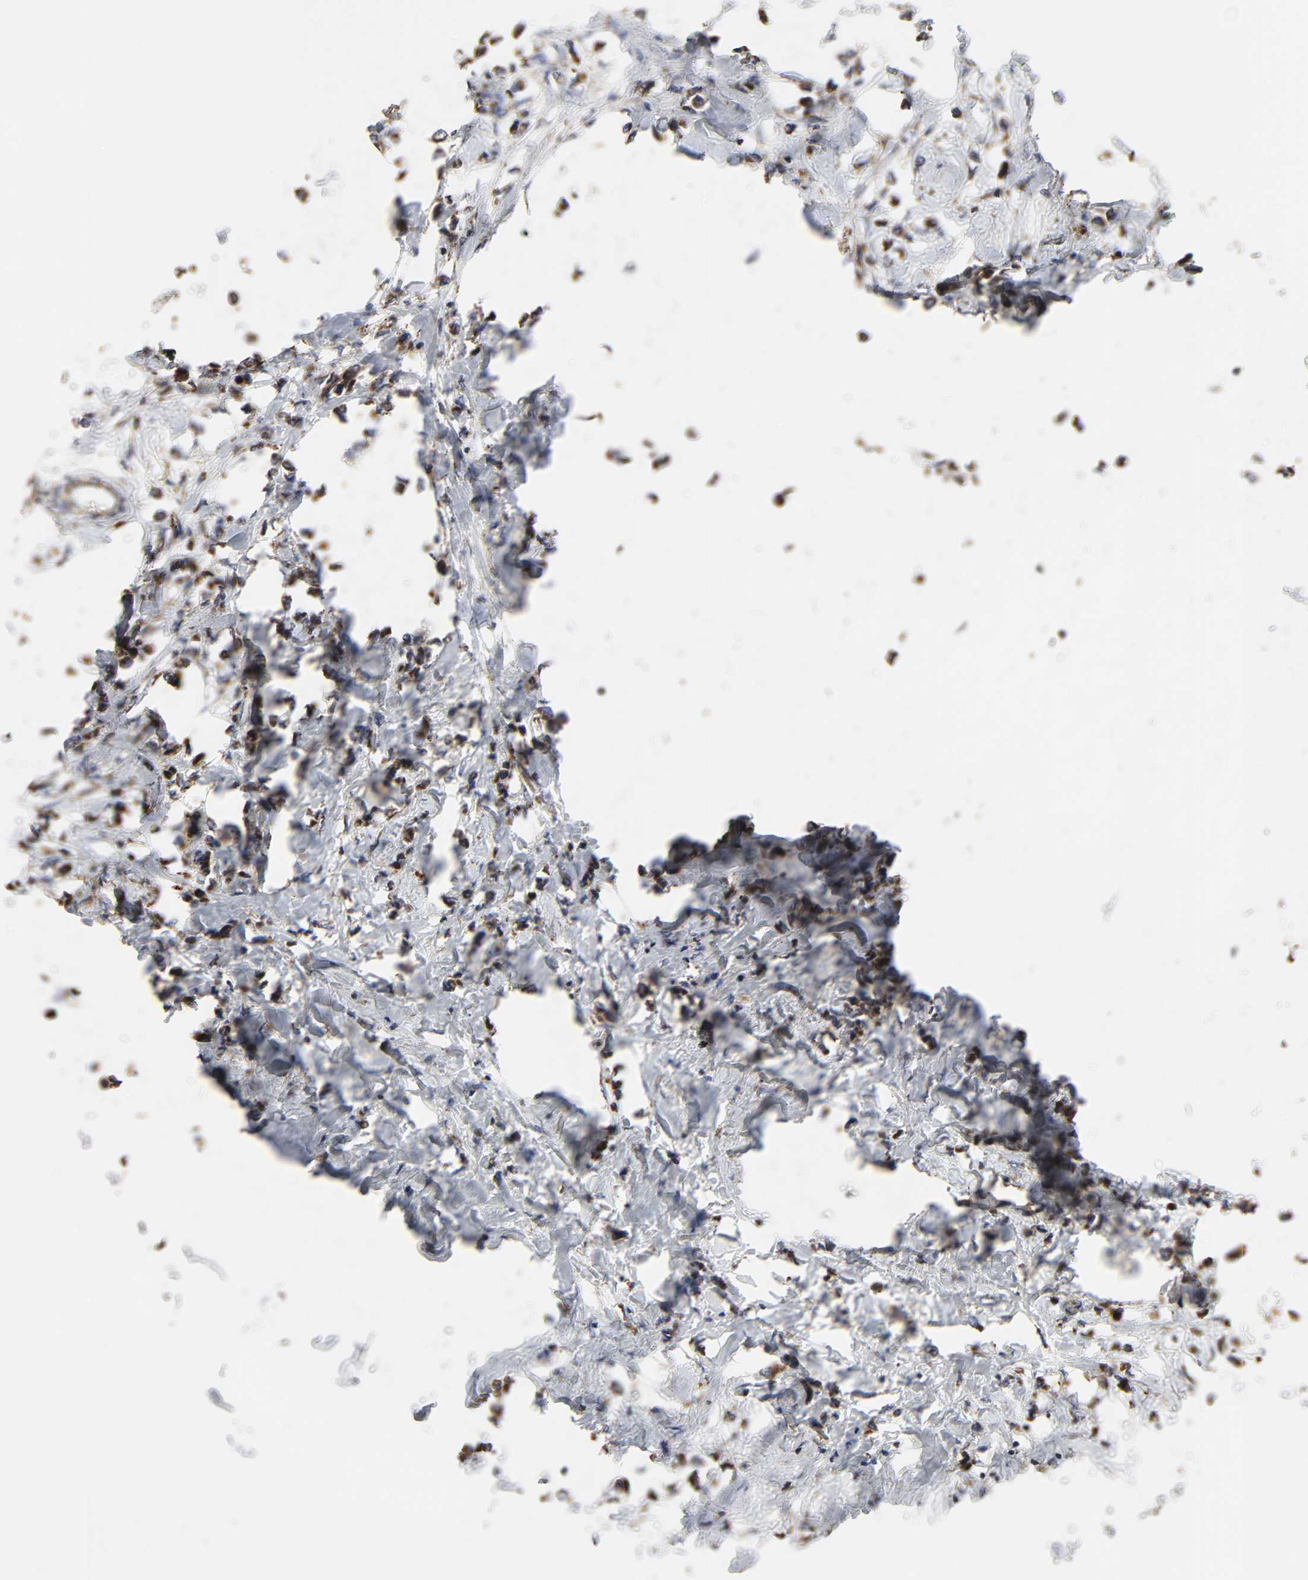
{"staining": {"intensity": "strong", "quantity": ">75%", "location": "cytoplasmic/membranous"}, "tissue": "breast cancer", "cell_type": "Tumor cells", "image_type": "cancer", "snomed": [{"axis": "morphology", "description": "Lobular carcinoma"}, {"axis": "topography", "description": "Breast"}], "caption": "A micrograph showing strong cytoplasmic/membranous staining in about >75% of tumor cells in lobular carcinoma (breast), as visualized by brown immunohistochemical staining.", "gene": "COX6B1", "patient": {"sex": "female", "age": 51}}